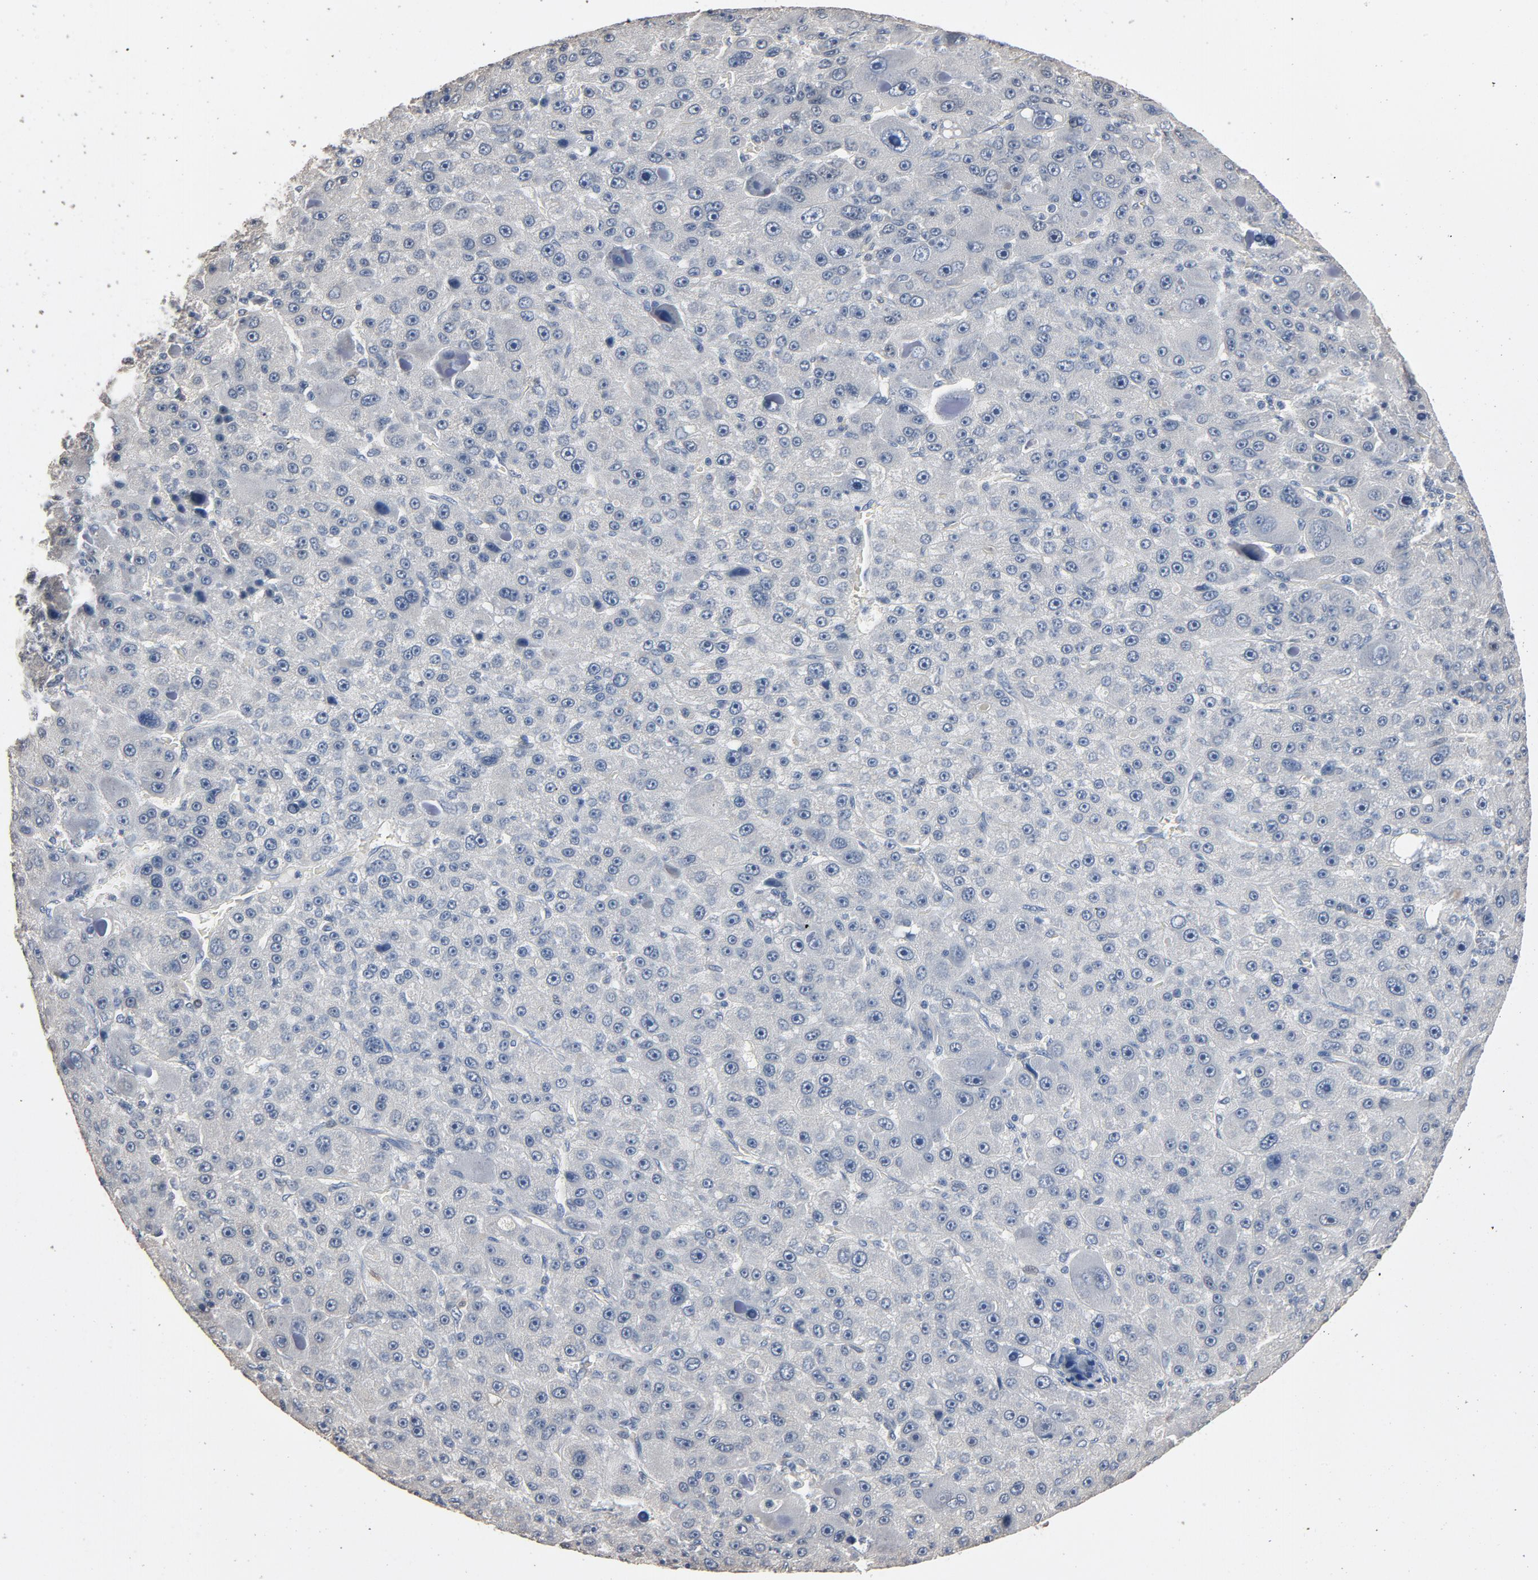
{"staining": {"intensity": "negative", "quantity": "none", "location": "none"}, "tissue": "liver cancer", "cell_type": "Tumor cells", "image_type": "cancer", "snomed": [{"axis": "morphology", "description": "Carcinoma, Hepatocellular, NOS"}, {"axis": "topography", "description": "Liver"}], "caption": "DAB immunohistochemical staining of human liver cancer demonstrates no significant staining in tumor cells.", "gene": "SOX6", "patient": {"sex": "male", "age": 76}}